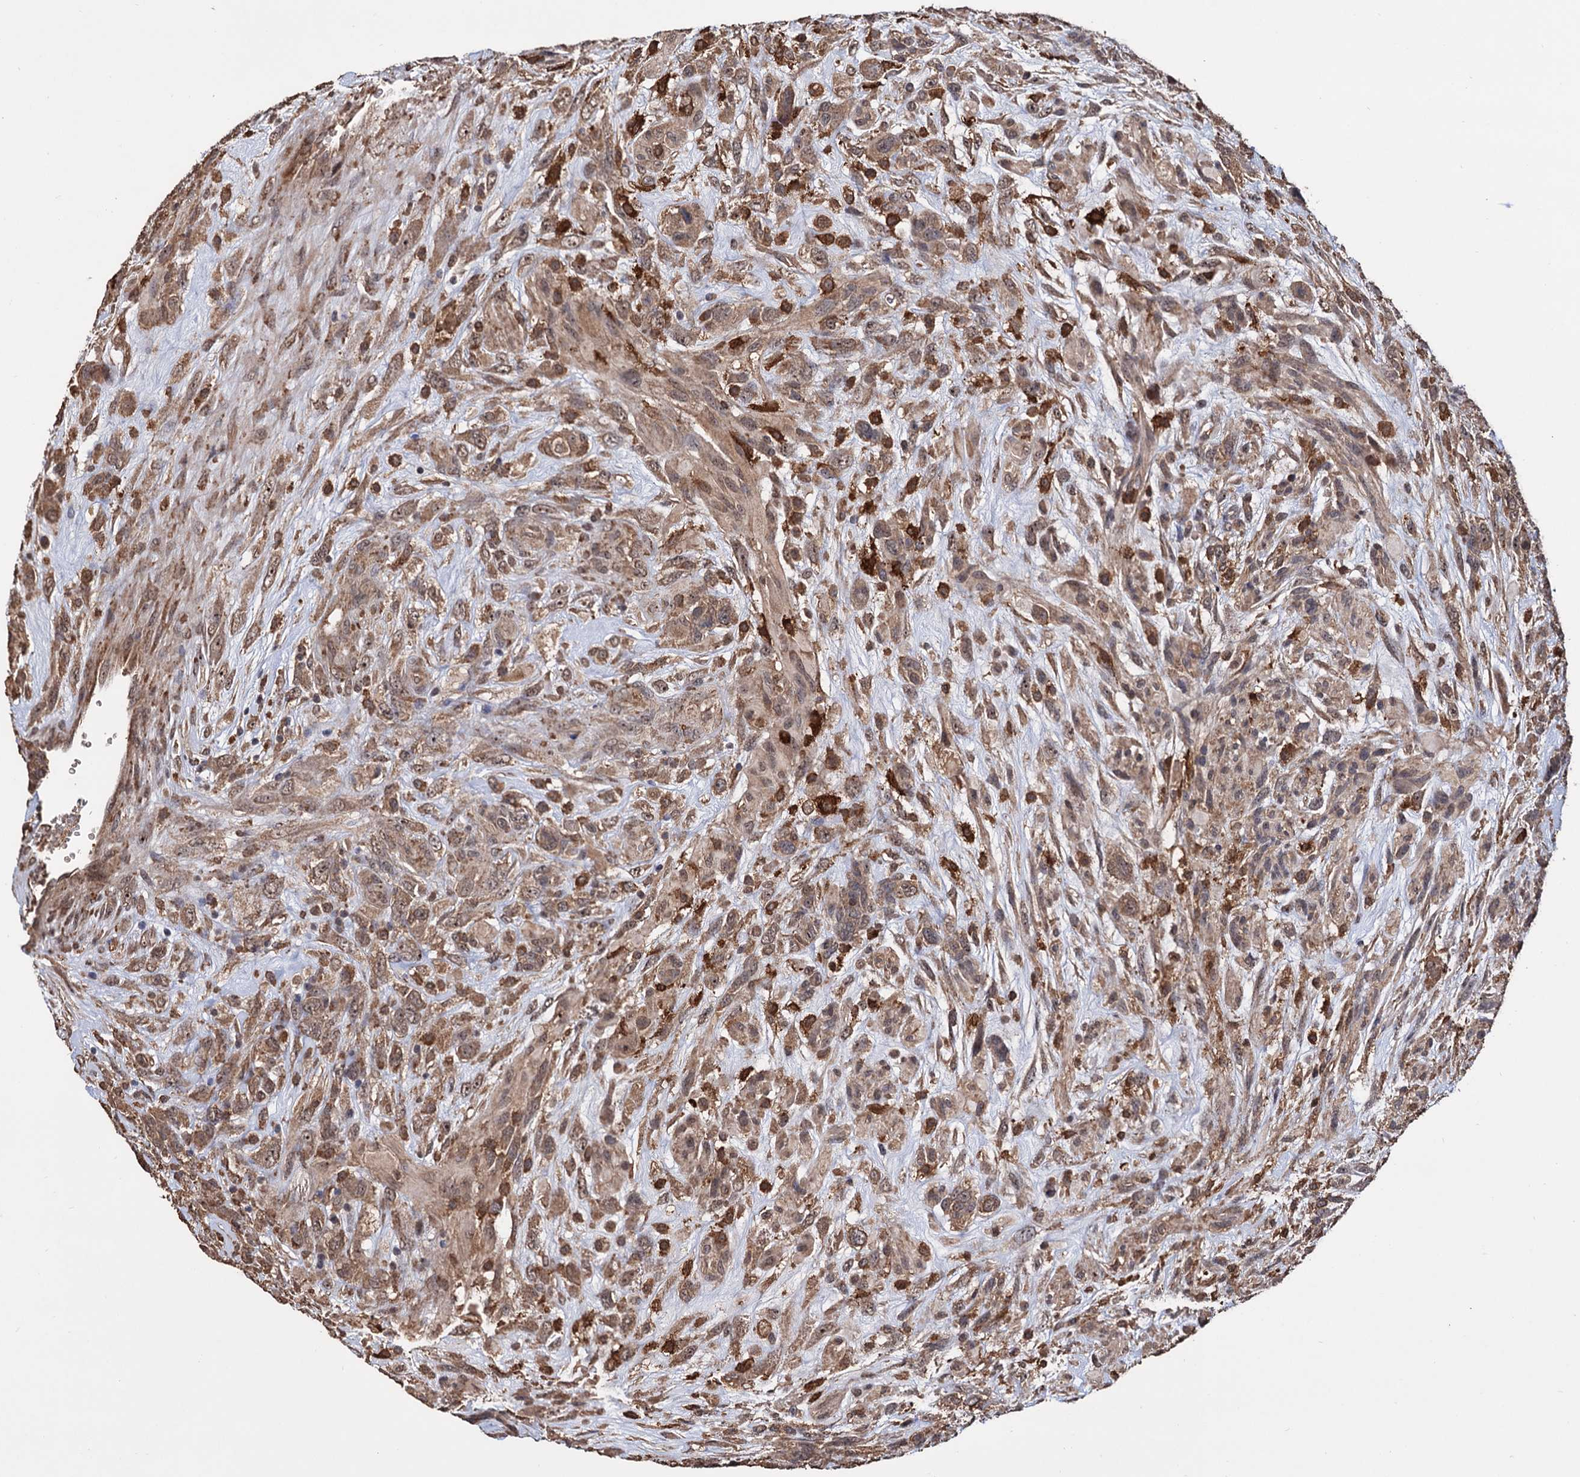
{"staining": {"intensity": "moderate", "quantity": ">75%", "location": "cytoplasmic/membranous,nuclear"}, "tissue": "glioma", "cell_type": "Tumor cells", "image_type": "cancer", "snomed": [{"axis": "morphology", "description": "Glioma, malignant, High grade"}, {"axis": "topography", "description": "Brain"}], "caption": "Moderate cytoplasmic/membranous and nuclear staining is seen in about >75% of tumor cells in glioma.", "gene": "TBC1D12", "patient": {"sex": "male", "age": 61}}